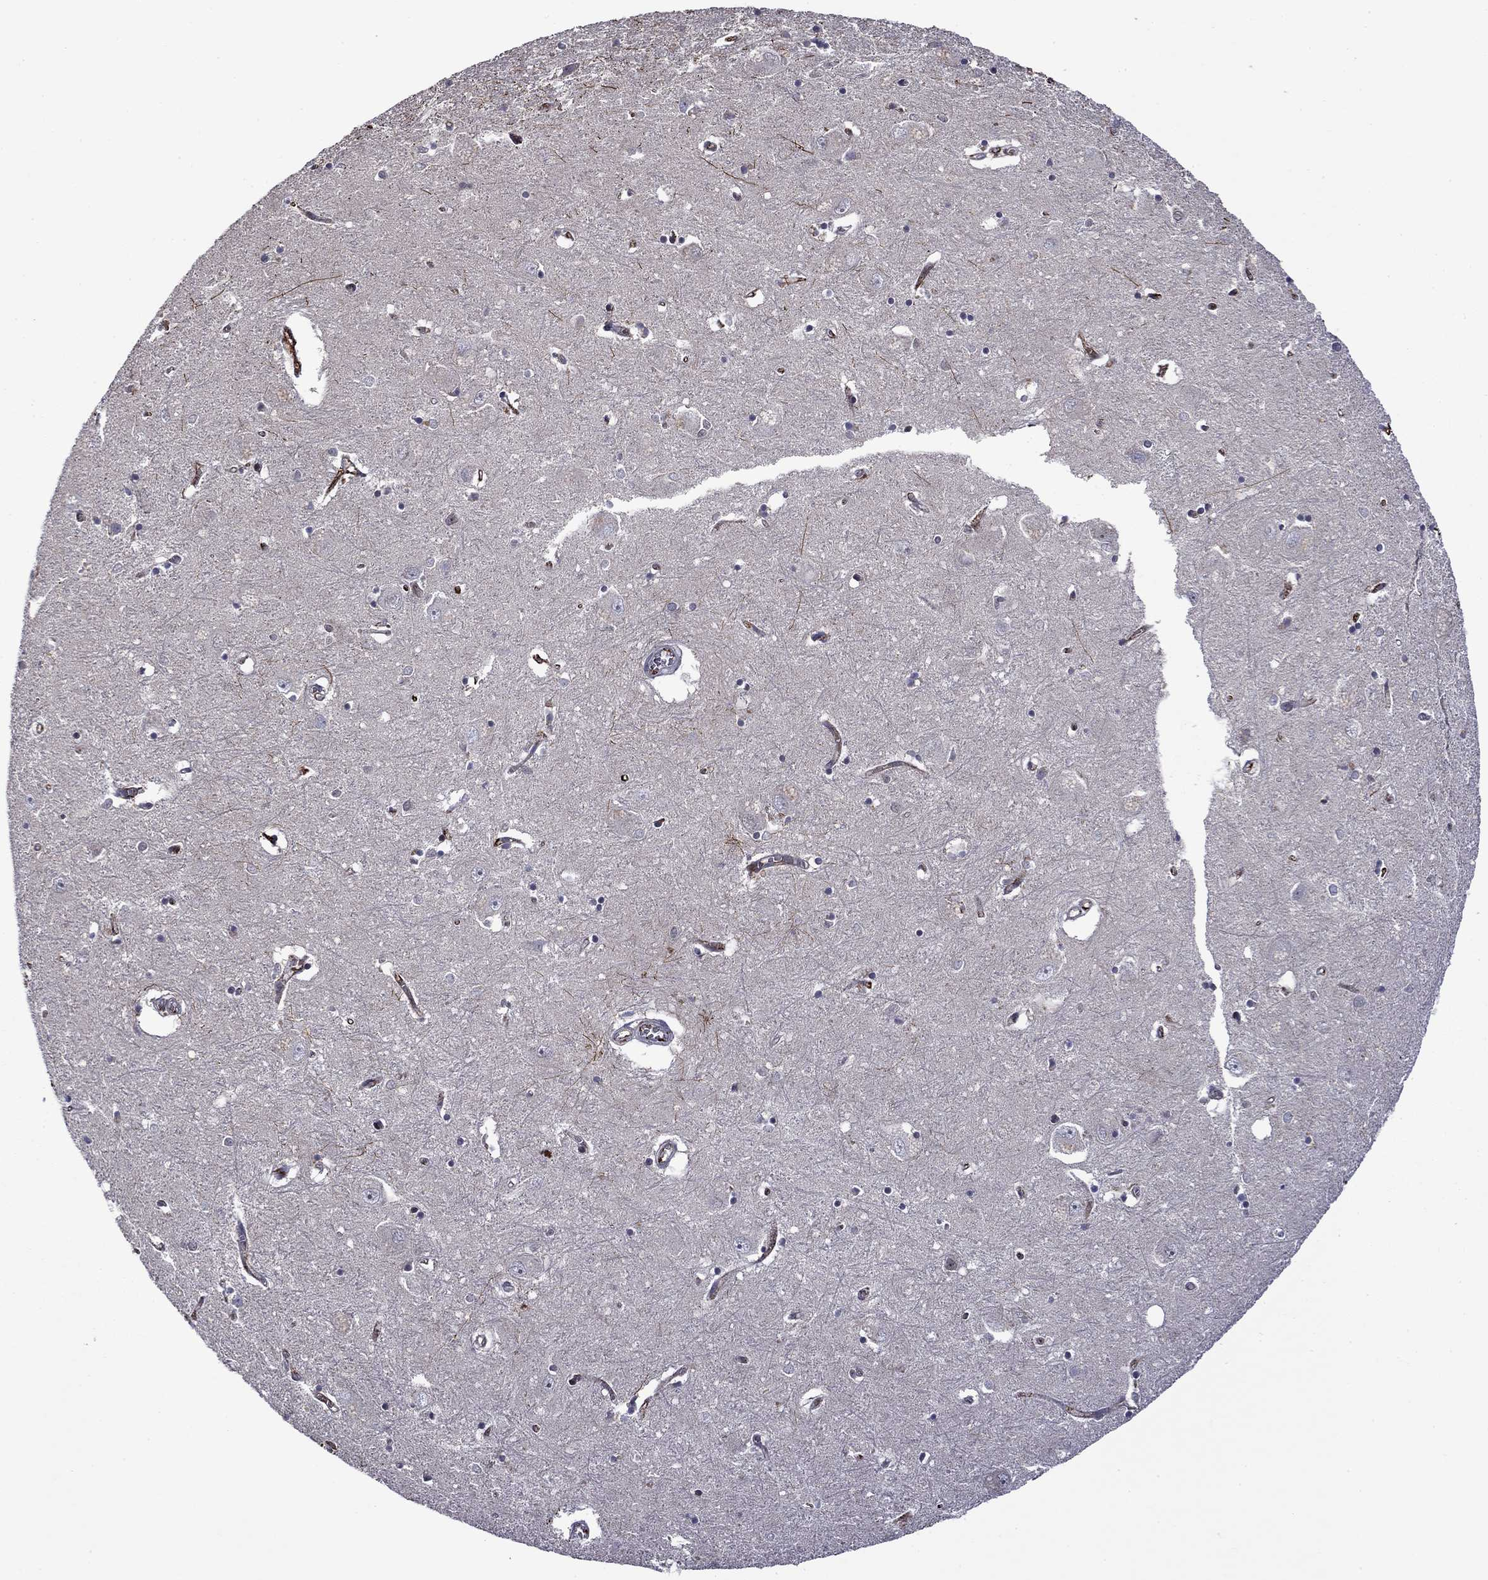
{"staining": {"intensity": "negative", "quantity": "none", "location": "none"}, "tissue": "caudate", "cell_type": "Glial cells", "image_type": "normal", "snomed": [{"axis": "morphology", "description": "Normal tissue, NOS"}, {"axis": "topography", "description": "Lateral ventricle wall"}], "caption": "Human caudate stained for a protein using immunohistochemistry (IHC) displays no positivity in glial cells.", "gene": "SLITRK1", "patient": {"sex": "male", "age": 54}}